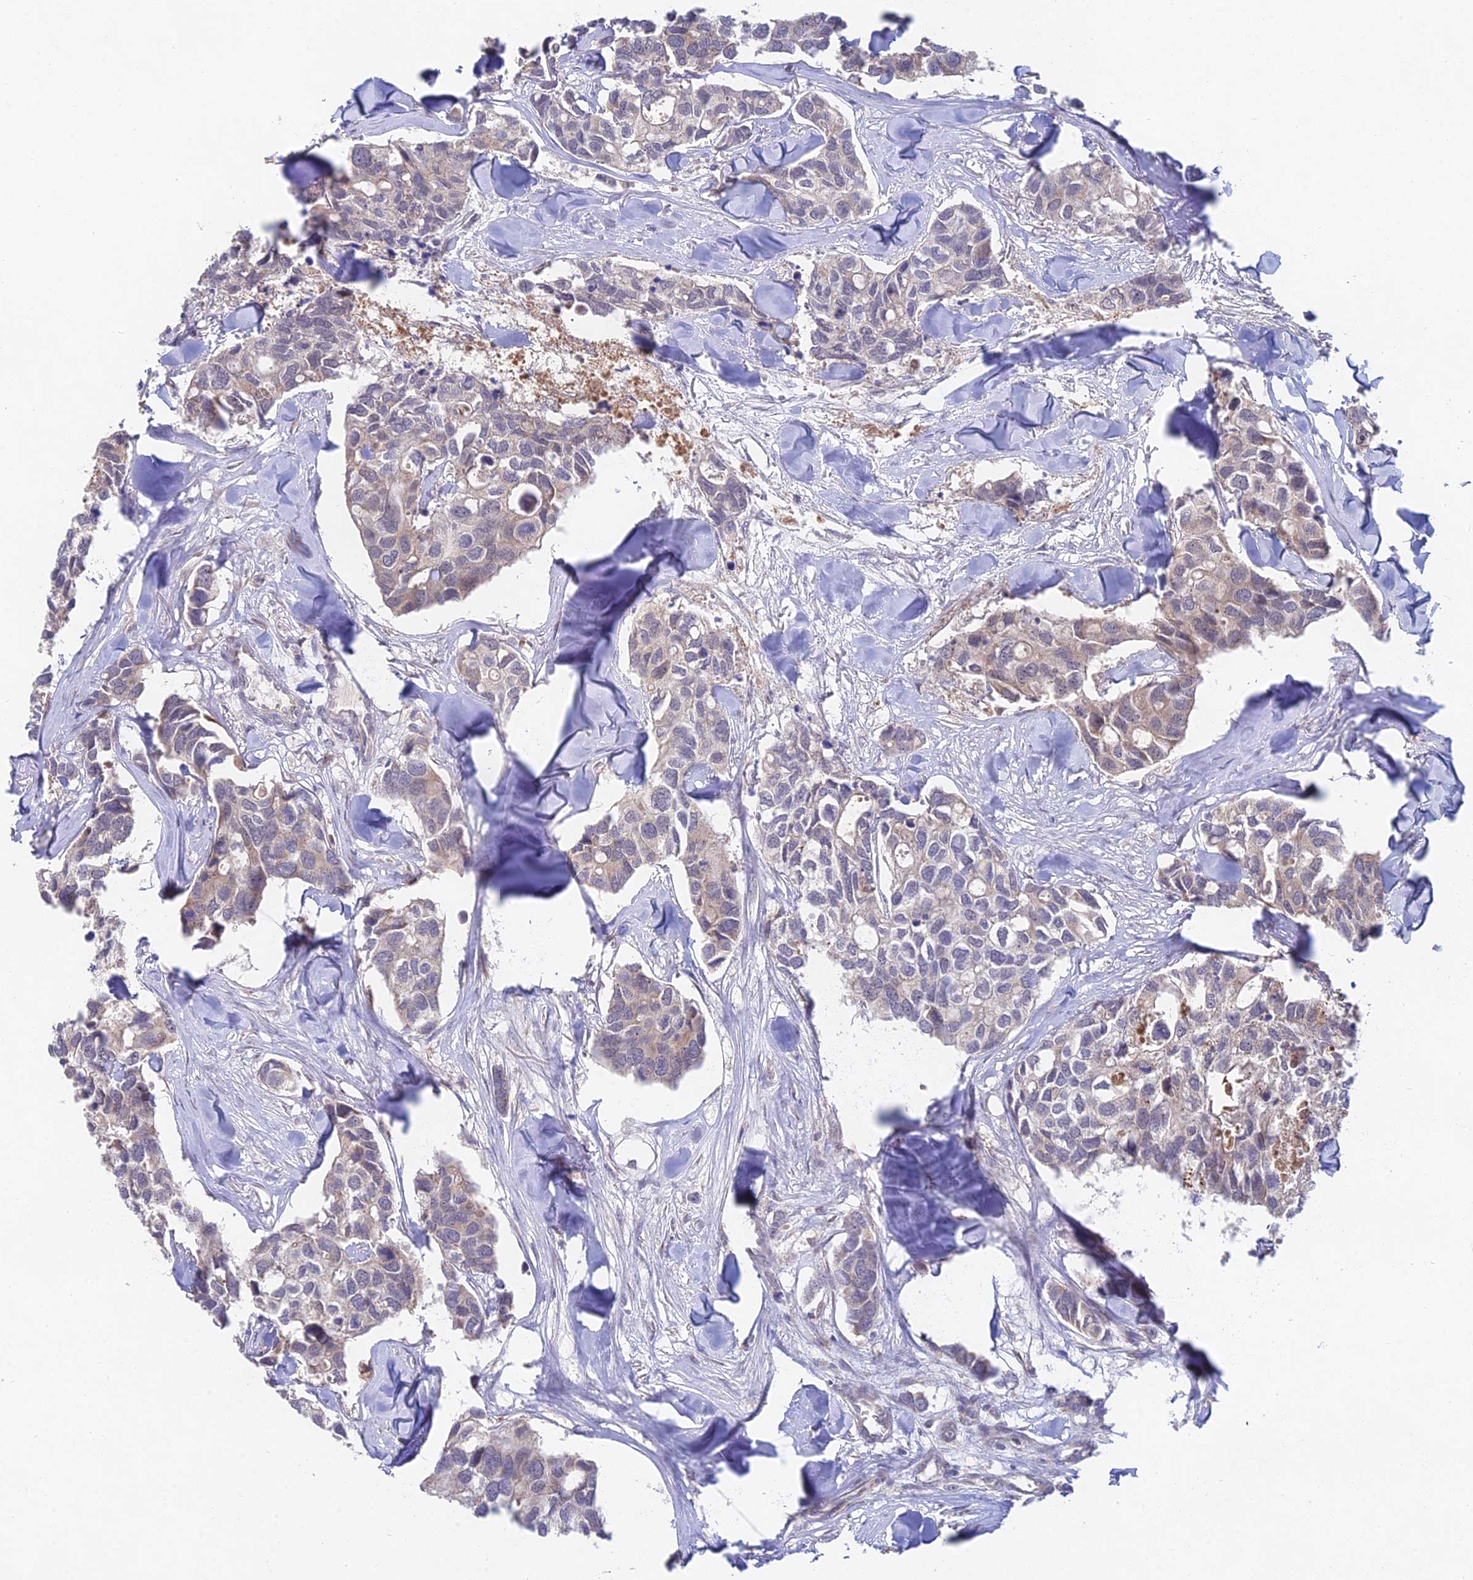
{"staining": {"intensity": "weak", "quantity": "<25%", "location": "cytoplasmic/membranous"}, "tissue": "breast cancer", "cell_type": "Tumor cells", "image_type": "cancer", "snomed": [{"axis": "morphology", "description": "Duct carcinoma"}, {"axis": "topography", "description": "Breast"}], "caption": "A photomicrograph of human breast cancer is negative for staining in tumor cells. The staining is performed using DAB brown chromogen with nuclei counter-stained in using hematoxylin.", "gene": "WDR43", "patient": {"sex": "female", "age": 83}}